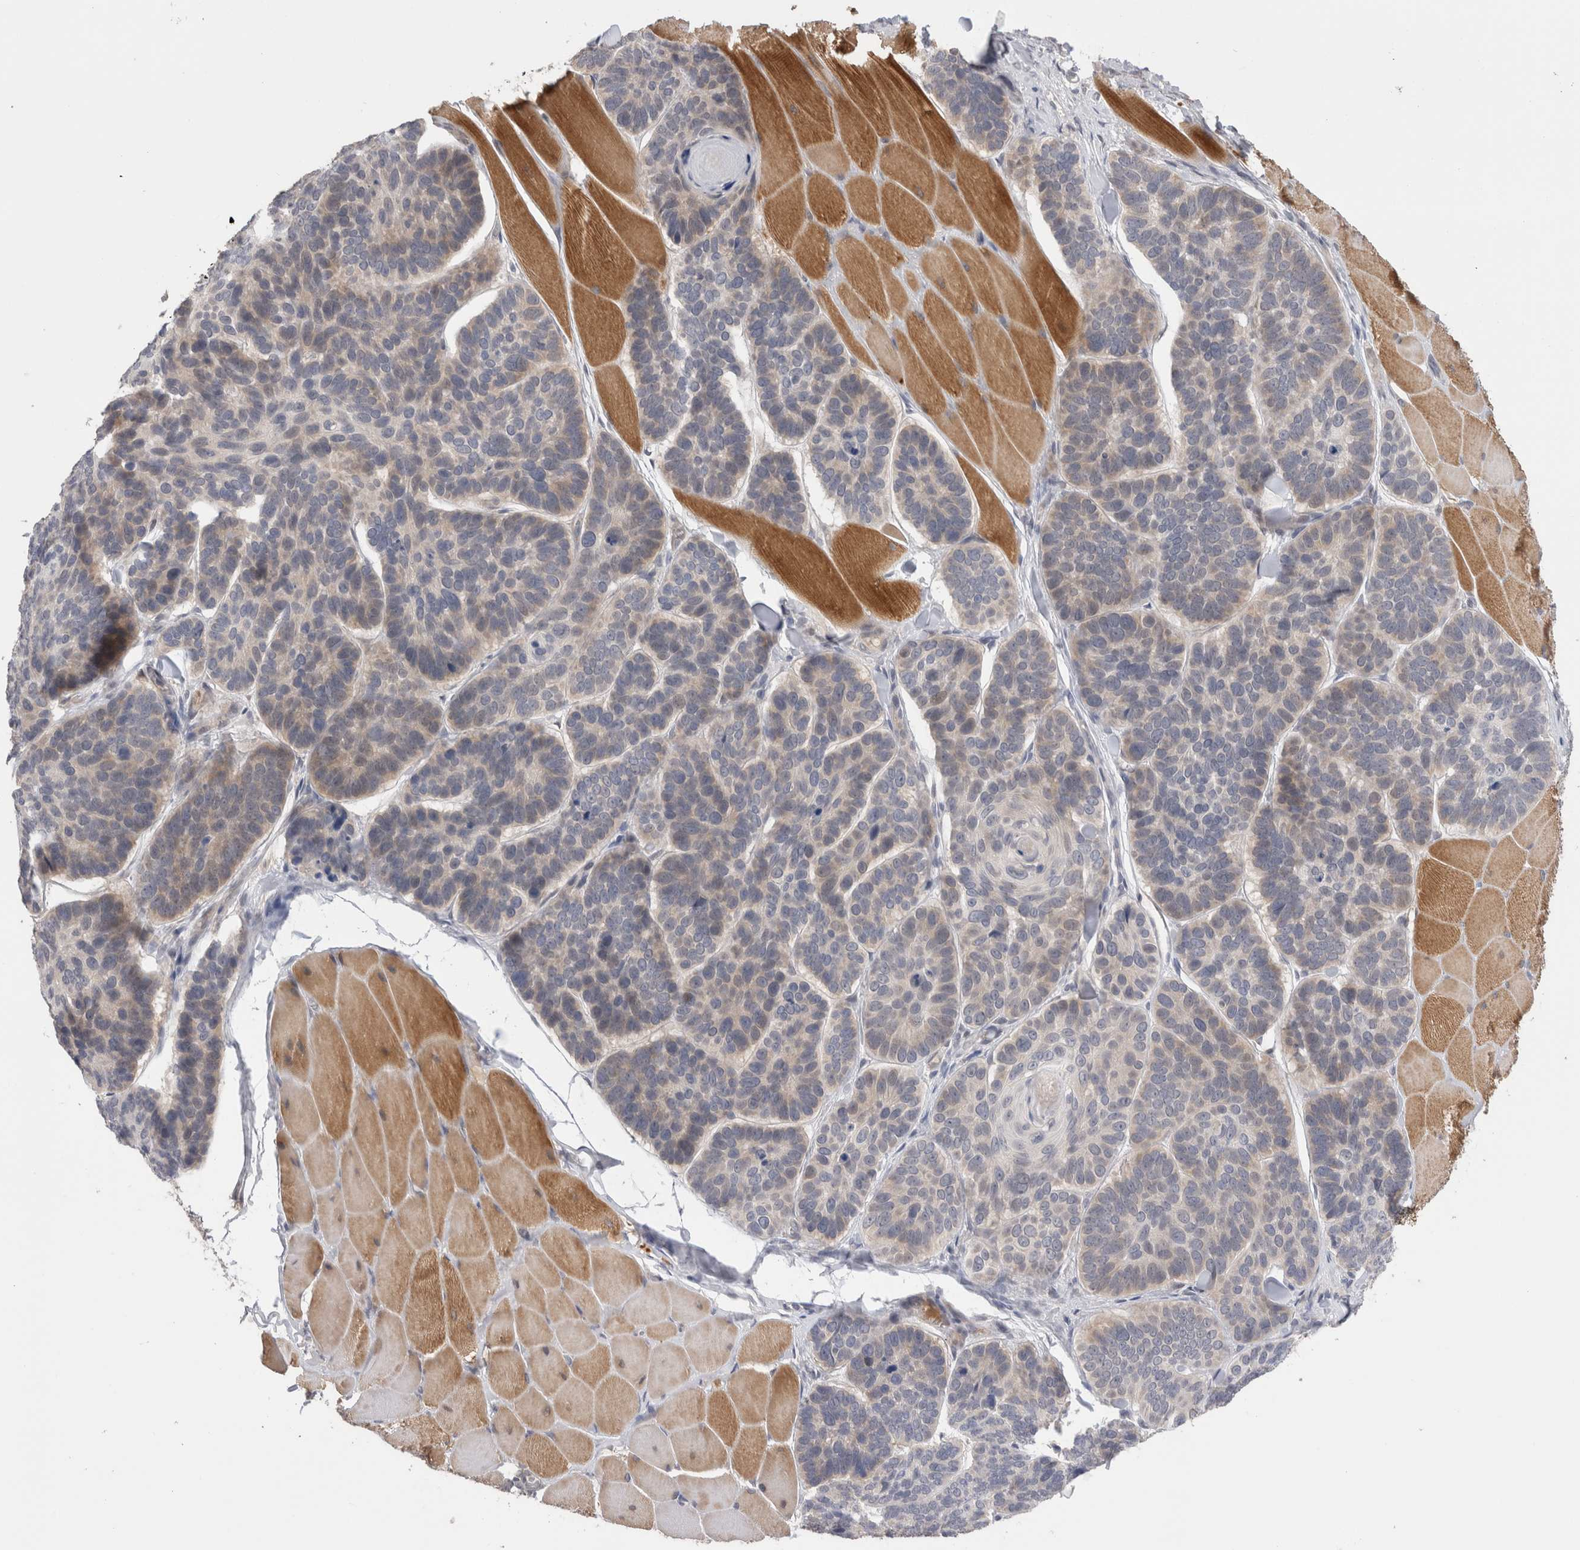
{"staining": {"intensity": "weak", "quantity": "<25%", "location": "cytoplasmic/membranous"}, "tissue": "skin cancer", "cell_type": "Tumor cells", "image_type": "cancer", "snomed": [{"axis": "morphology", "description": "Basal cell carcinoma"}, {"axis": "topography", "description": "Skin"}], "caption": "Immunohistochemistry histopathology image of human basal cell carcinoma (skin) stained for a protein (brown), which demonstrates no expression in tumor cells.", "gene": "CRYBG1", "patient": {"sex": "male", "age": 62}}